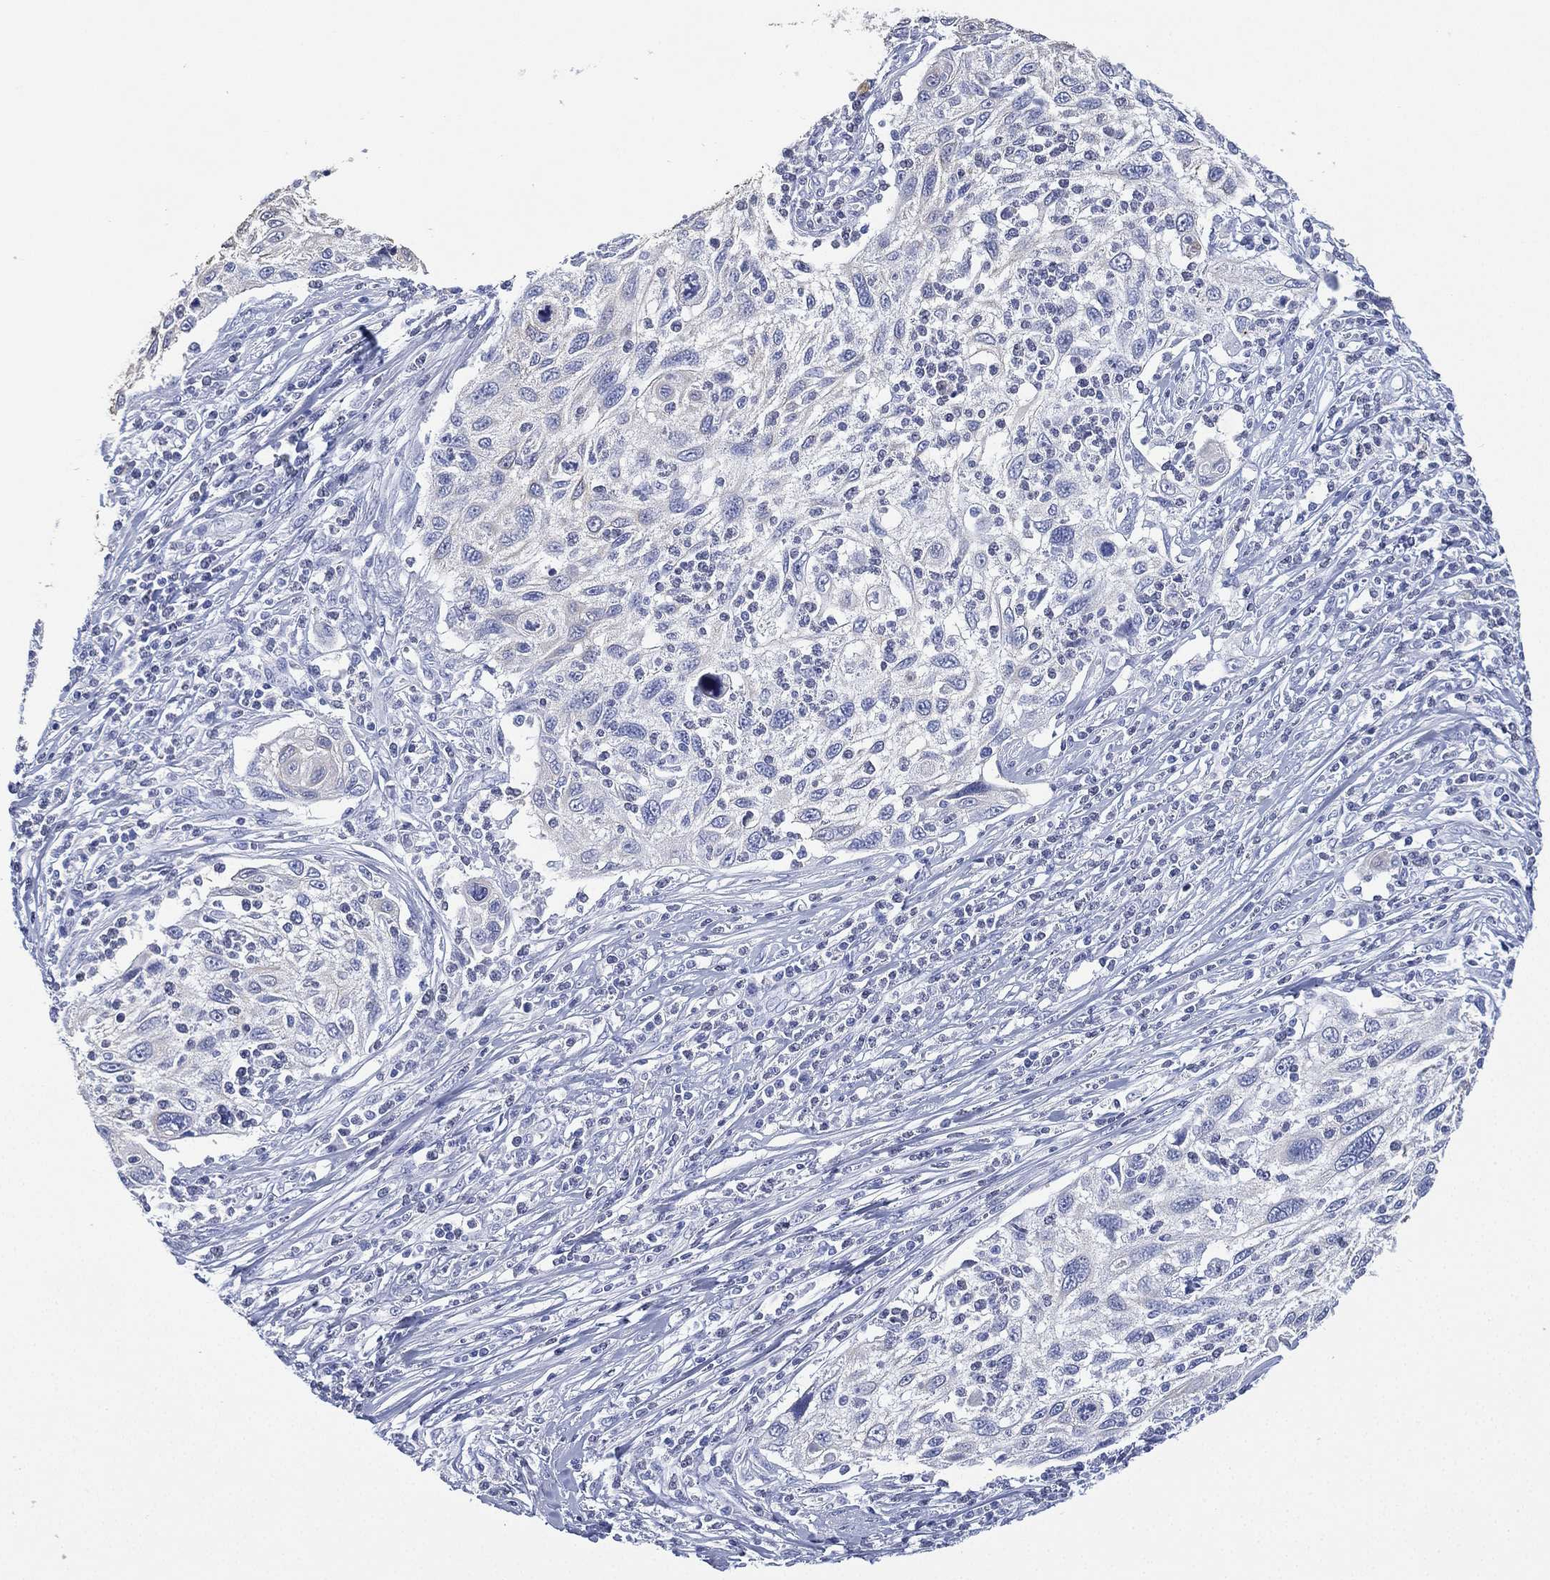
{"staining": {"intensity": "negative", "quantity": "none", "location": "none"}, "tissue": "cervical cancer", "cell_type": "Tumor cells", "image_type": "cancer", "snomed": [{"axis": "morphology", "description": "Squamous cell carcinoma, NOS"}, {"axis": "topography", "description": "Cervix"}], "caption": "Tumor cells are negative for protein expression in human cervical cancer (squamous cell carcinoma).", "gene": "FMO1", "patient": {"sex": "female", "age": 70}}